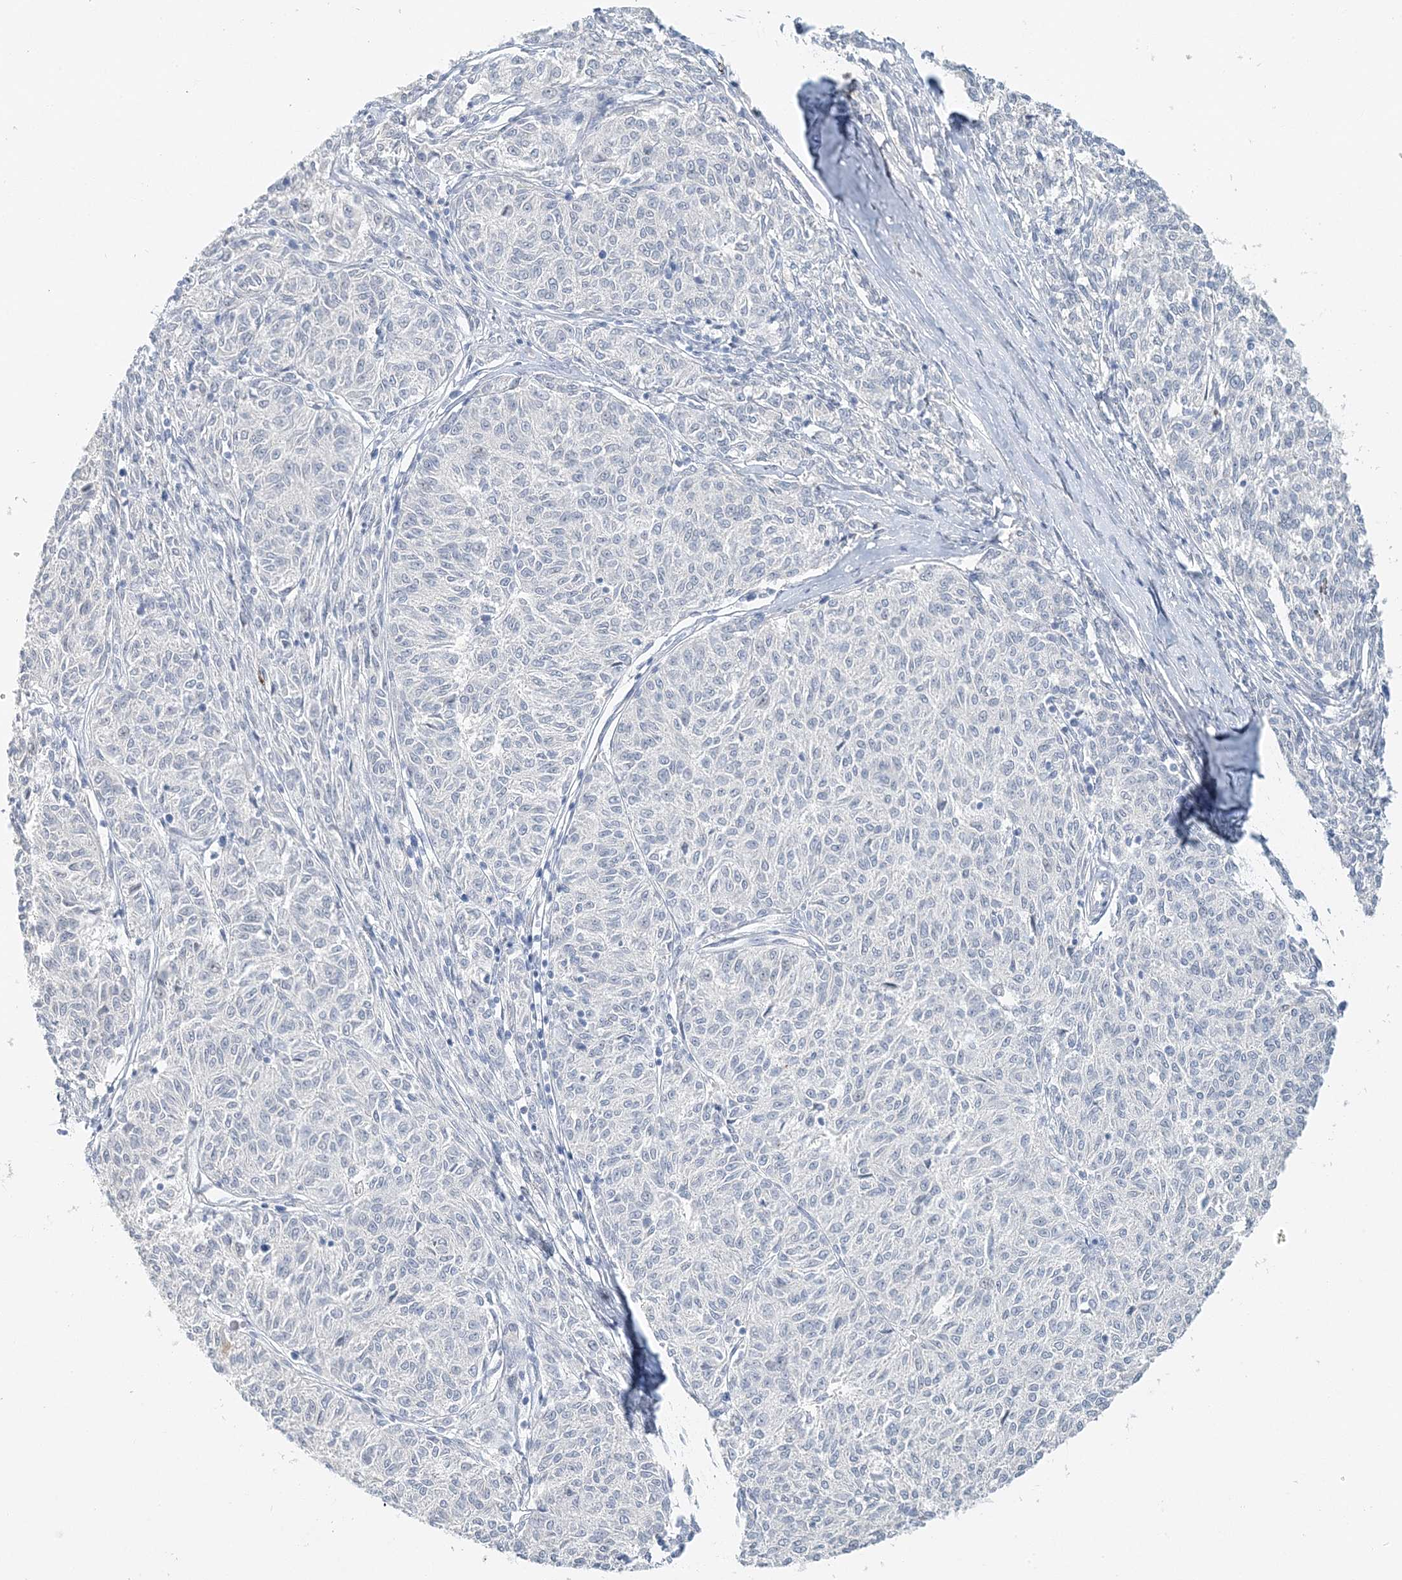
{"staining": {"intensity": "negative", "quantity": "none", "location": "none"}, "tissue": "melanoma", "cell_type": "Tumor cells", "image_type": "cancer", "snomed": [{"axis": "morphology", "description": "Malignant melanoma, NOS"}, {"axis": "topography", "description": "Skin"}], "caption": "Immunohistochemistry (IHC) histopathology image of neoplastic tissue: malignant melanoma stained with DAB (3,3'-diaminobenzidine) displays no significant protein positivity in tumor cells.", "gene": "VILL", "patient": {"sex": "female", "age": 72}}